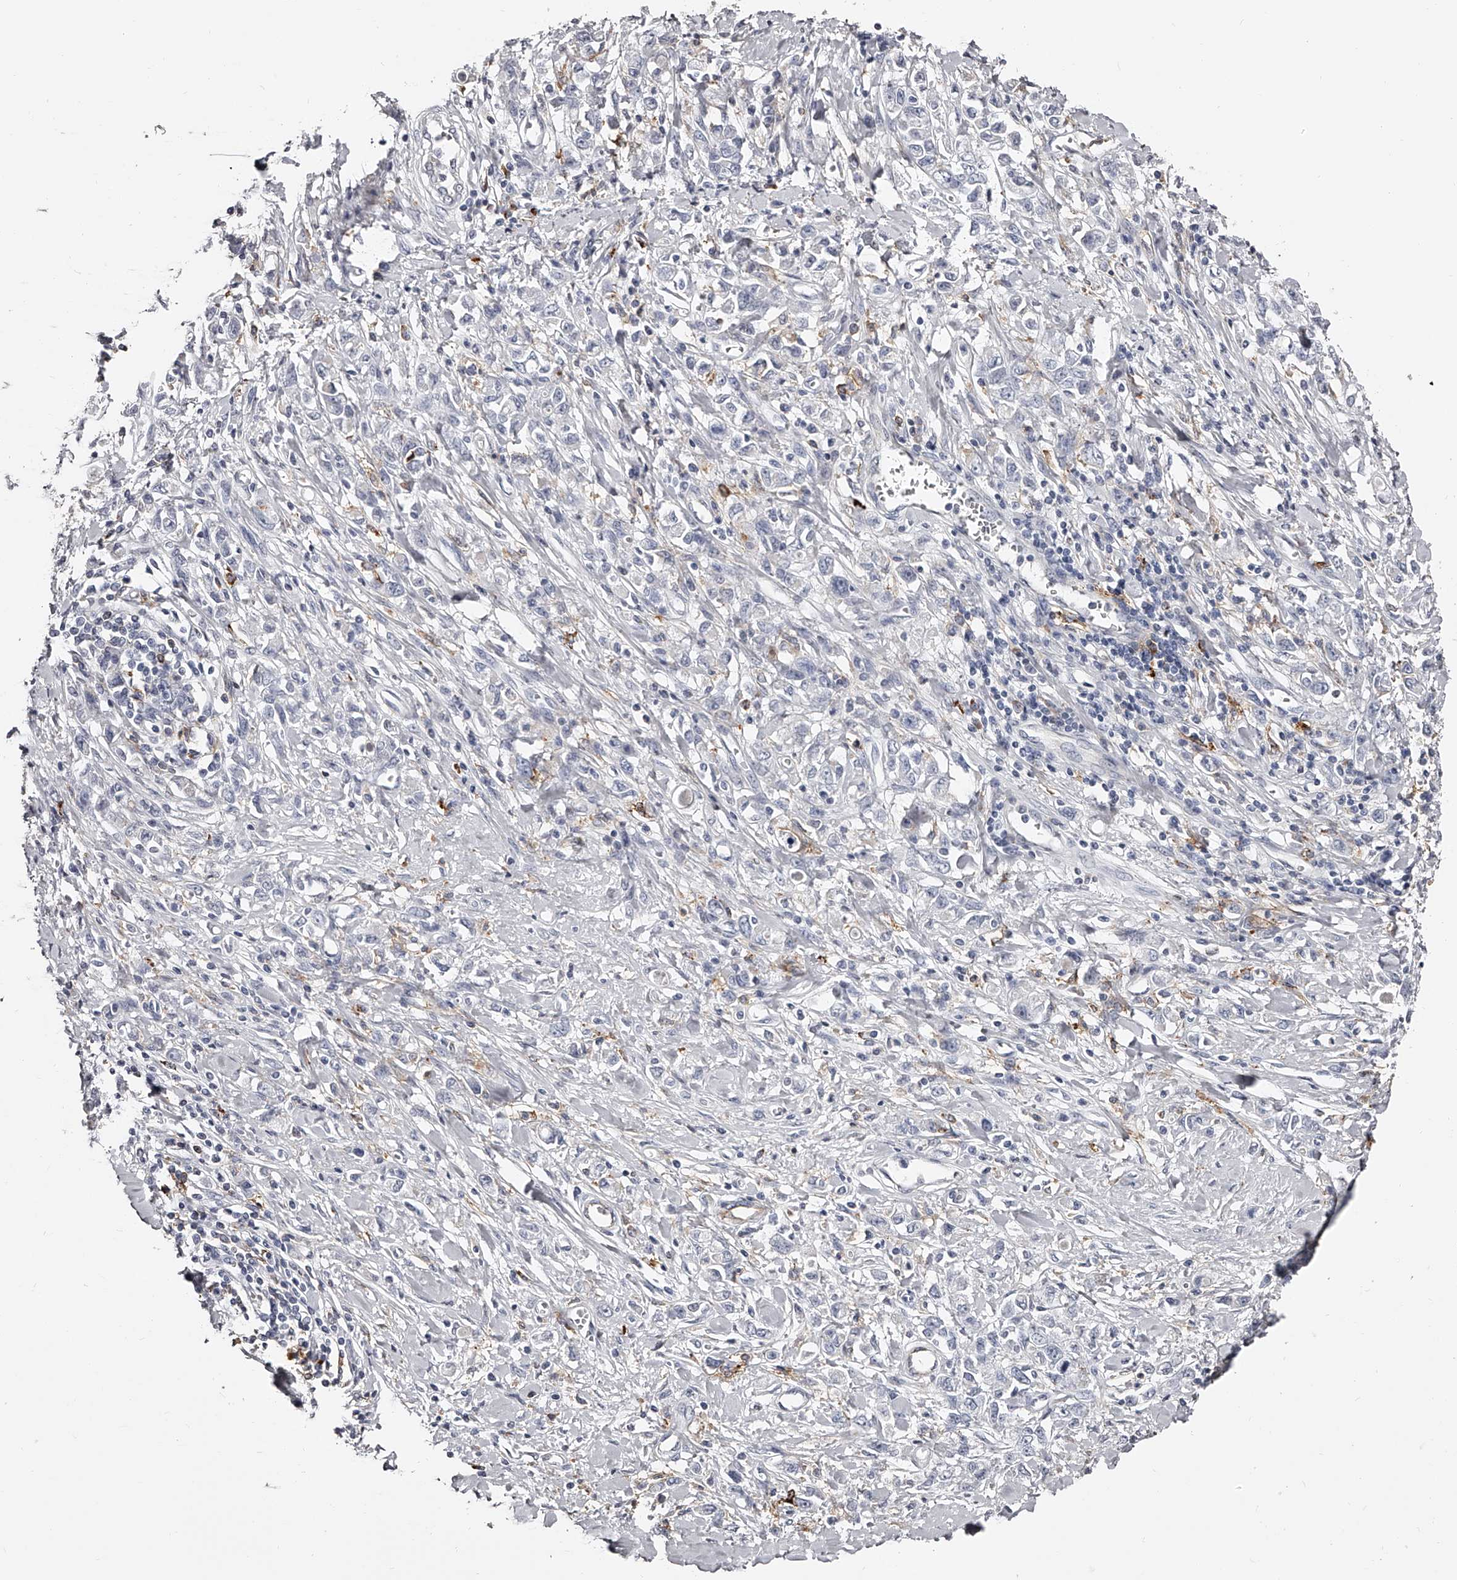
{"staining": {"intensity": "negative", "quantity": "none", "location": "none"}, "tissue": "stomach cancer", "cell_type": "Tumor cells", "image_type": "cancer", "snomed": [{"axis": "morphology", "description": "Adenocarcinoma, NOS"}, {"axis": "topography", "description": "Stomach"}], "caption": "This histopathology image is of adenocarcinoma (stomach) stained with immunohistochemistry to label a protein in brown with the nuclei are counter-stained blue. There is no staining in tumor cells.", "gene": "PACSIN1", "patient": {"sex": "female", "age": 76}}